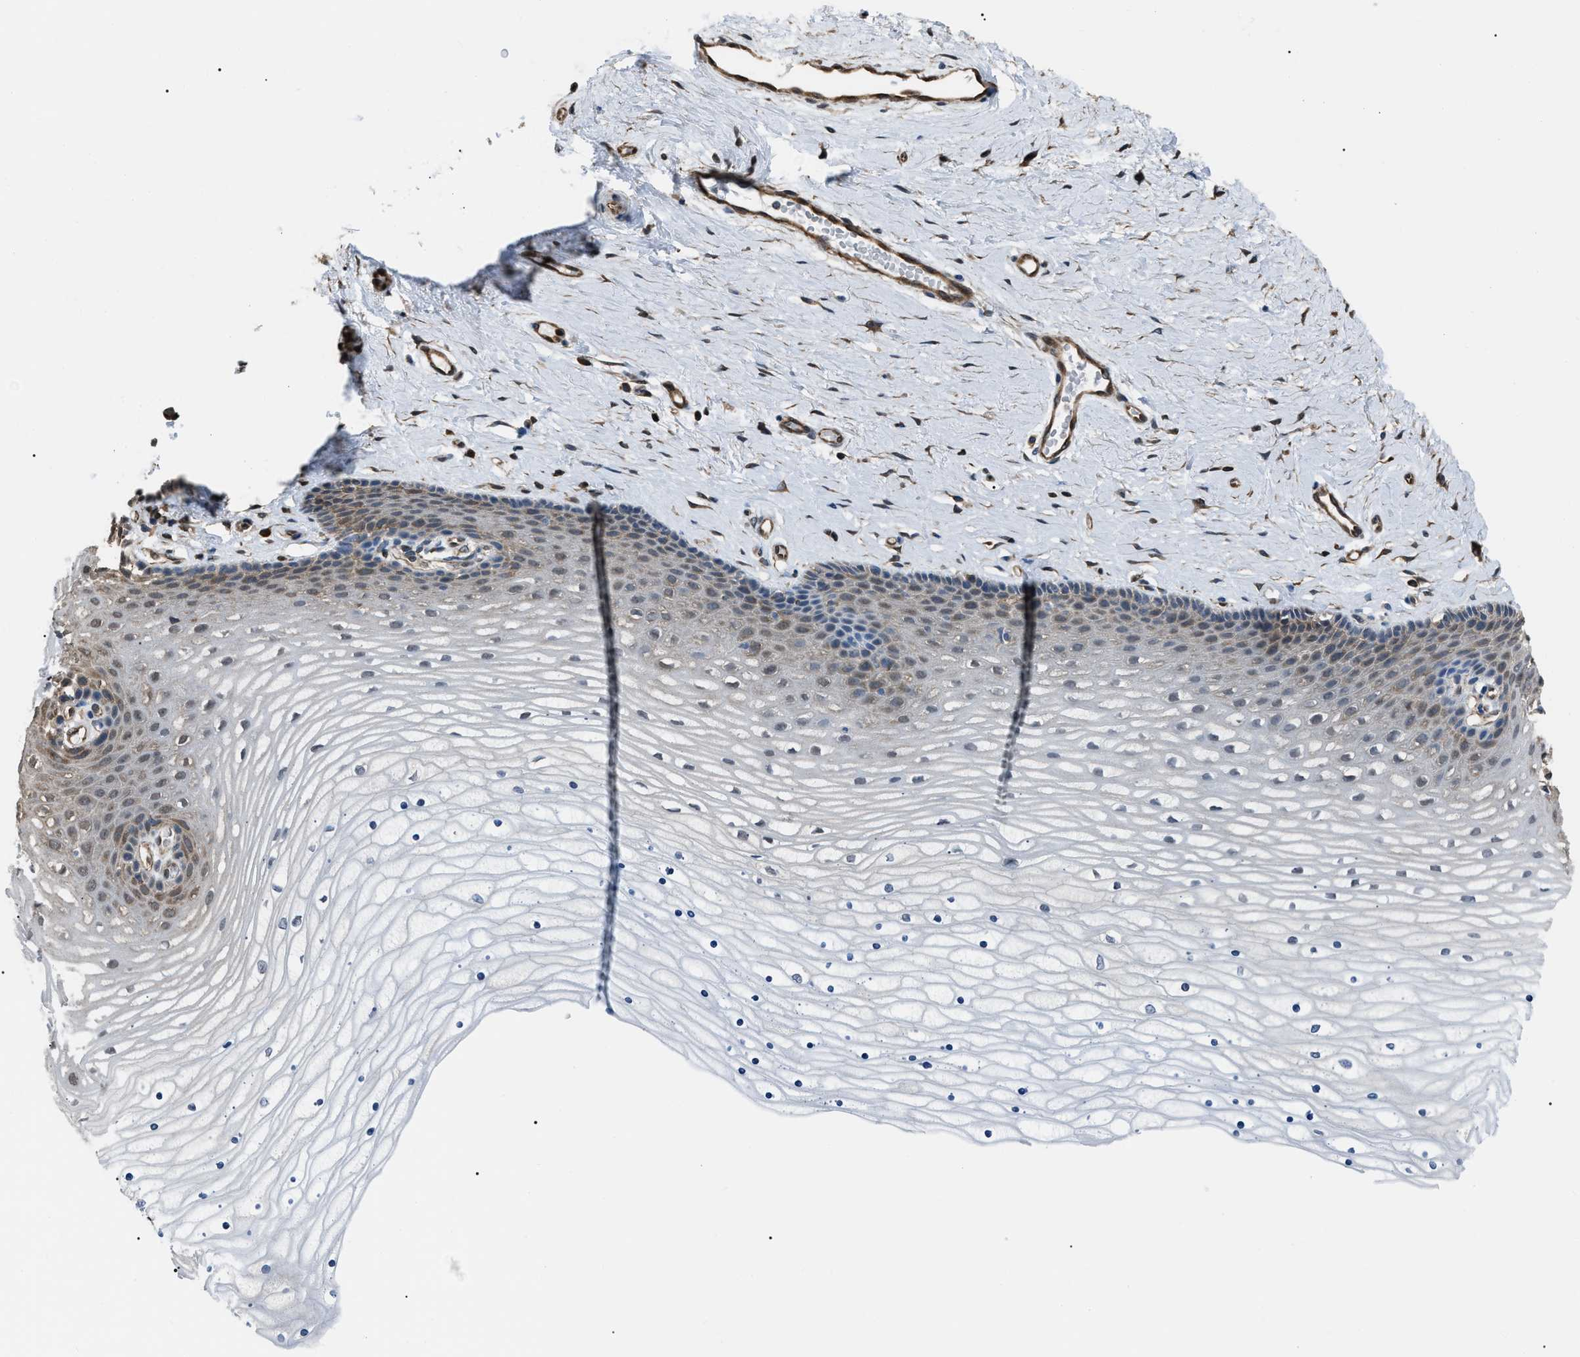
{"staining": {"intensity": "weak", "quantity": "<25%", "location": "cytoplasmic/membranous"}, "tissue": "cervix", "cell_type": "Glandular cells", "image_type": "normal", "snomed": [{"axis": "morphology", "description": "Normal tissue, NOS"}, {"axis": "topography", "description": "Cervix"}], "caption": "High magnification brightfield microscopy of unremarkable cervix stained with DAB (3,3'-diaminobenzidine) (brown) and counterstained with hematoxylin (blue): glandular cells show no significant staining. The staining was performed using DAB (3,3'-diaminobenzidine) to visualize the protein expression in brown, while the nuclei were stained in blue with hematoxylin (Magnification: 20x).", "gene": "PDCD5", "patient": {"sex": "female", "age": 39}}